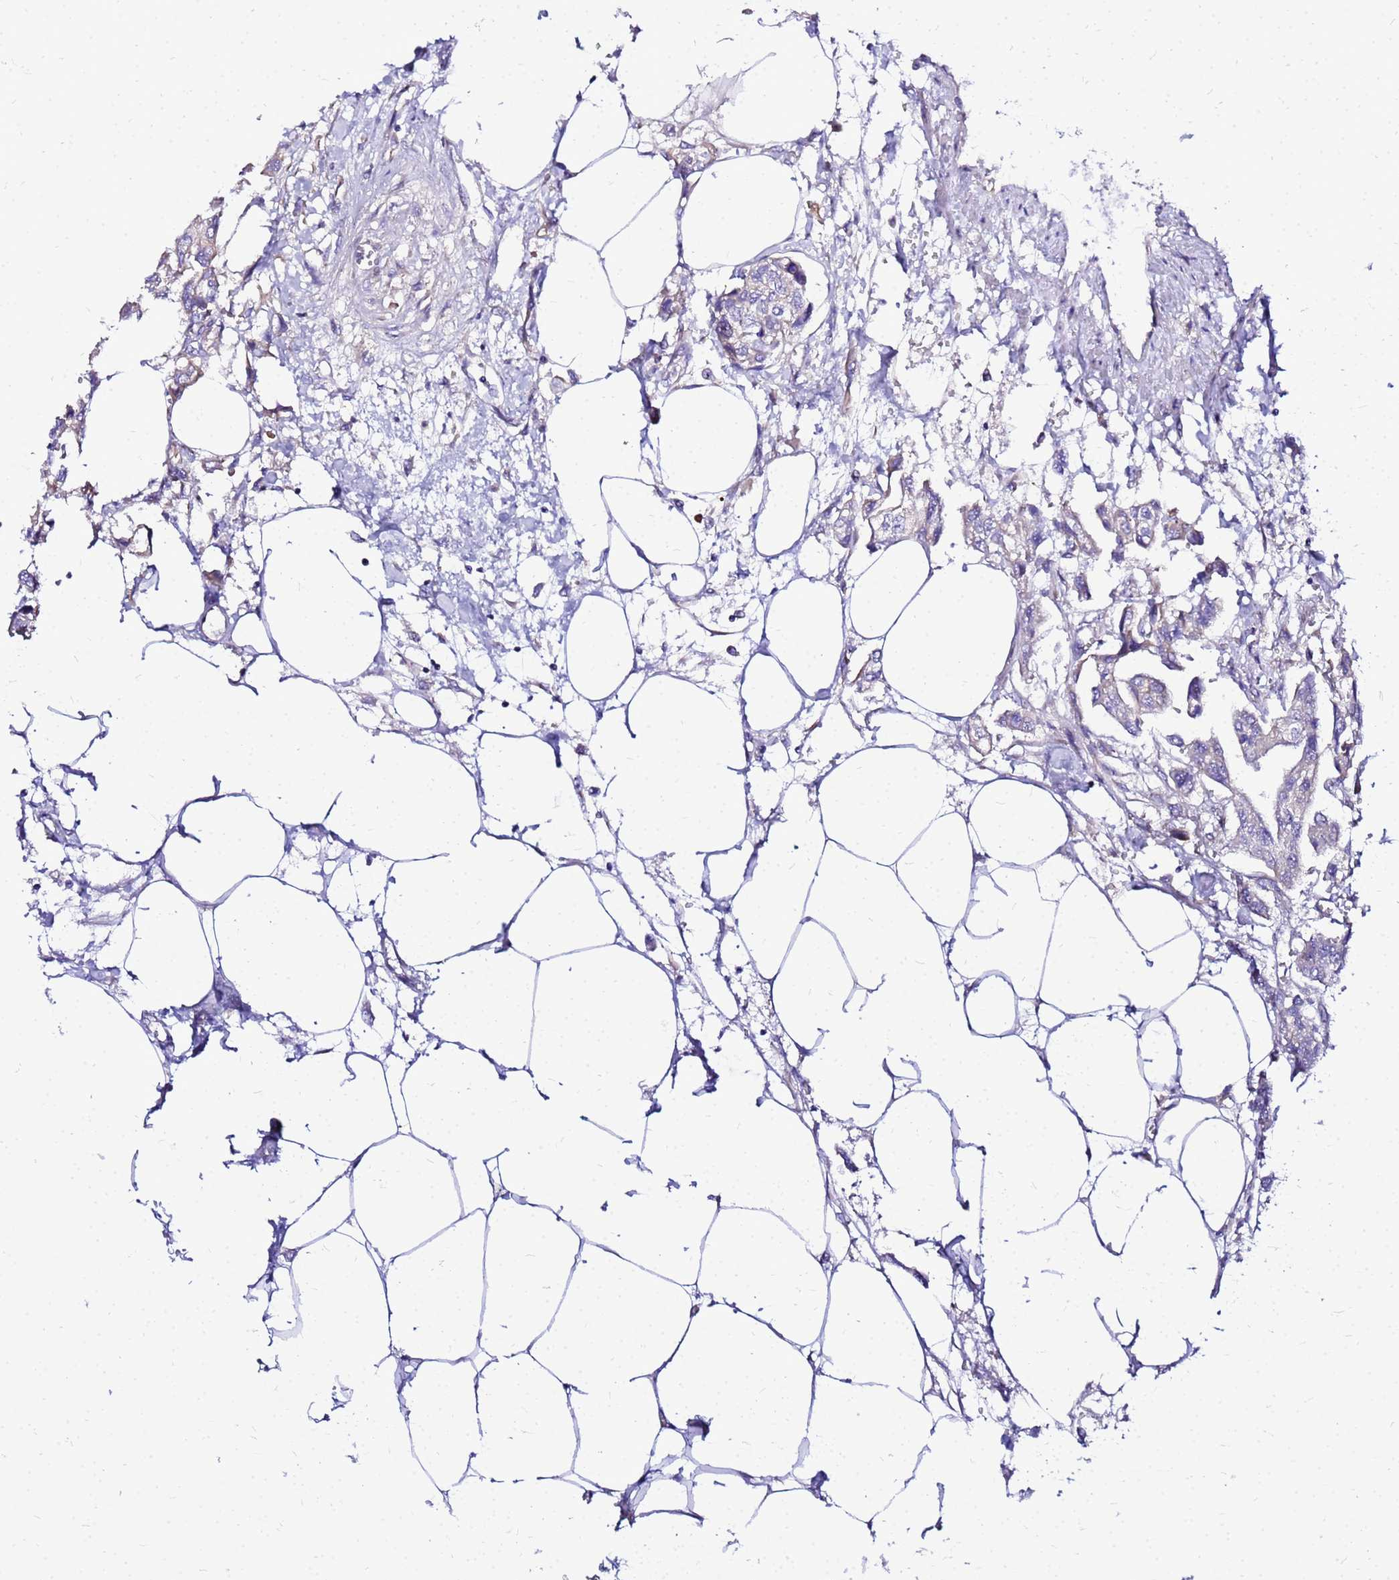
{"staining": {"intensity": "negative", "quantity": "none", "location": "none"}, "tissue": "urothelial cancer", "cell_type": "Tumor cells", "image_type": "cancer", "snomed": [{"axis": "morphology", "description": "Urothelial carcinoma, High grade"}, {"axis": "topography", "description": "Urinary bladder"}], "caption": "Human urothelial cancer stained for a protein using IHC shows no positivity in tumor cells.", "gene": "HERC5", "patient": {"sex": "male", "age": 67}}